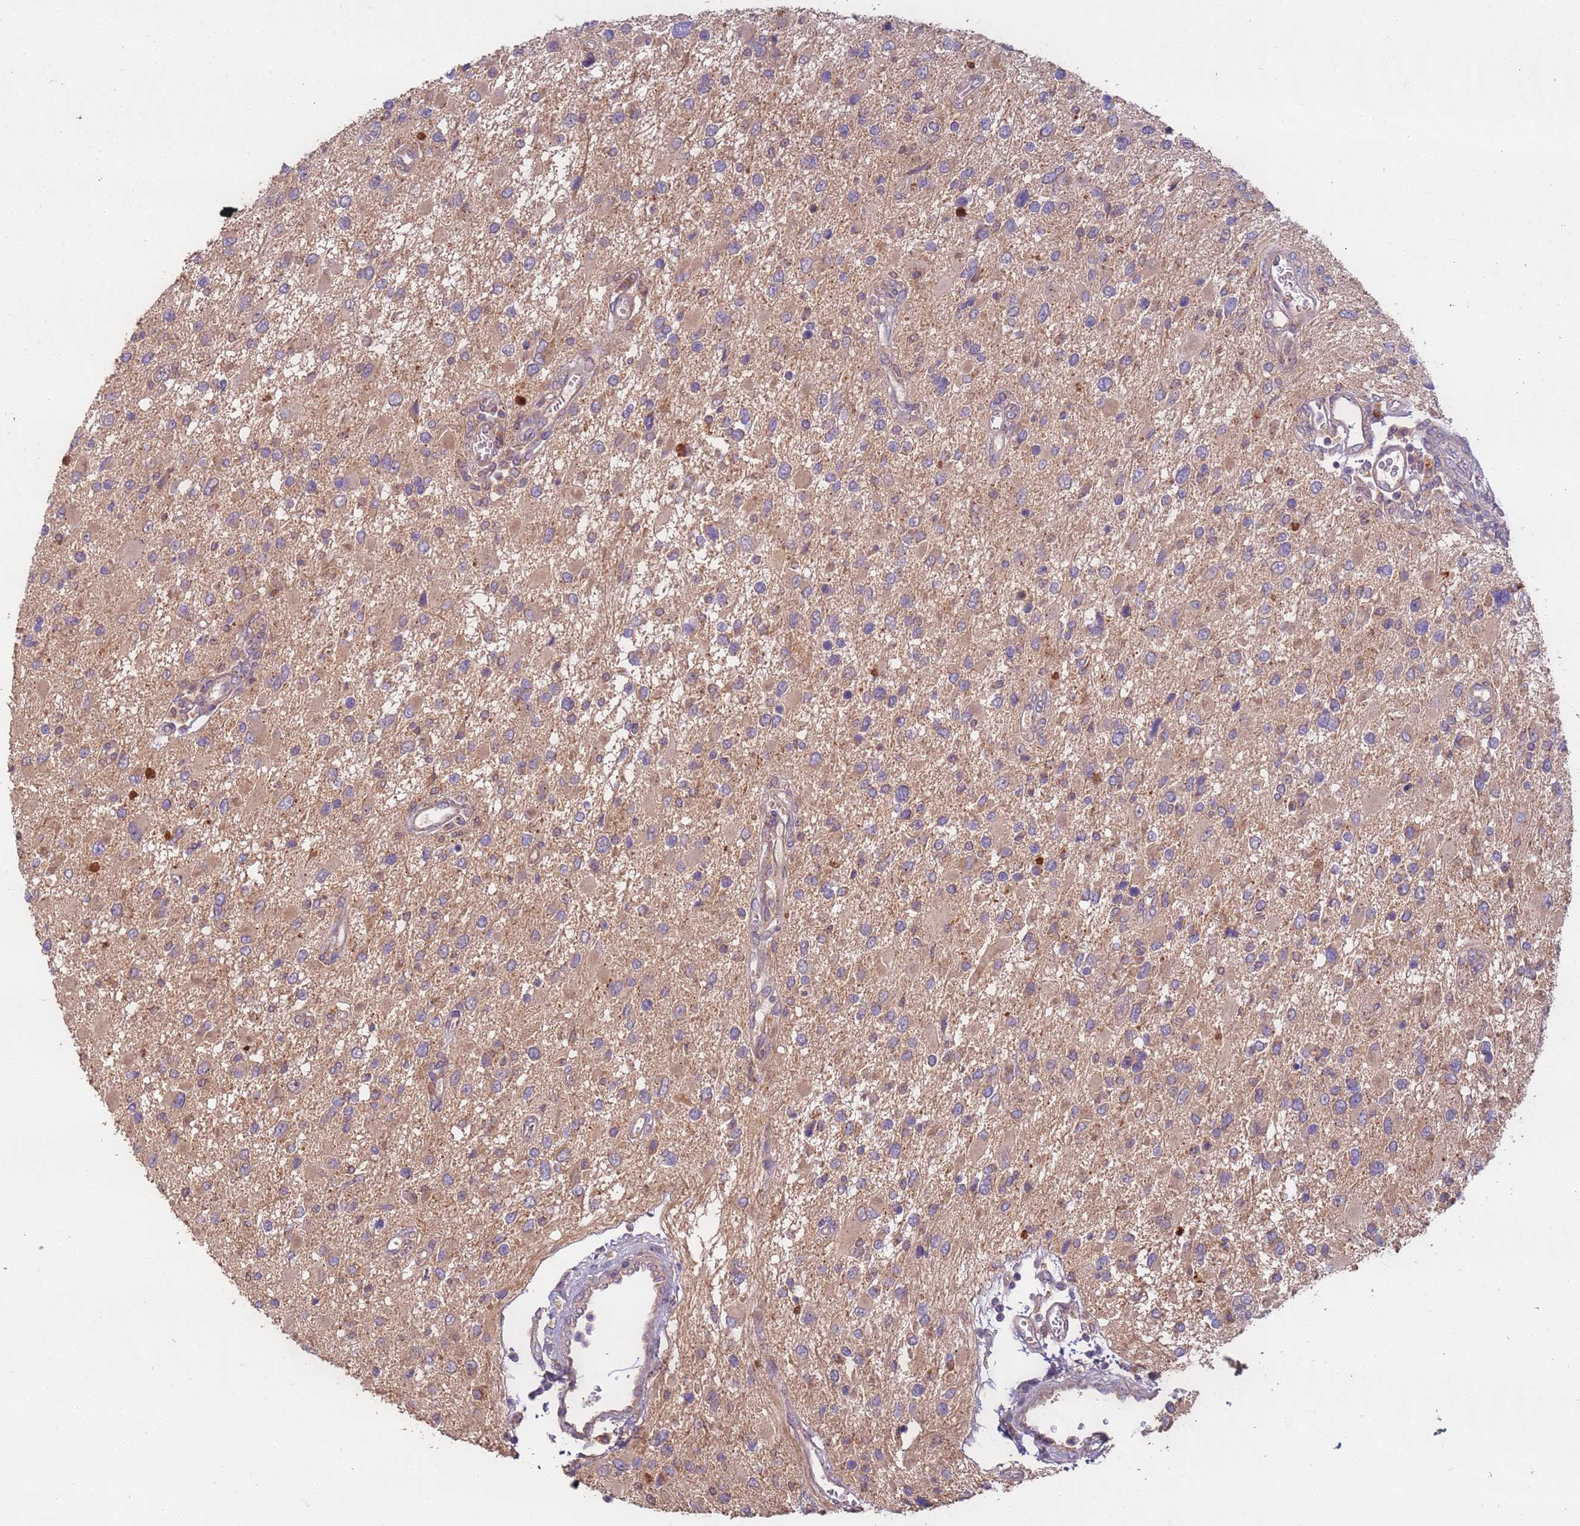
{"staining": {"intensity": "moderate", "quantity": ">75%", "location": "cytoplasmic/membranous"}, "tissue": "glioma", "cell_type": "Tumor cells", "image_type": "cancer", "snomed": [{"axis": "morphology", "description": "Glioma, malignant, High grade"}, {"axis": "topography", "description": "Brain"}], "caption": "IHC histopathology image of glioma stained for a protein (brown), which reveals medium levels of moderate cytoplasmic/membranous positivity in approximately >75% of tumor cells.", "gene": "TIGAR", "patient": {"sex": "male", "age": 53}}